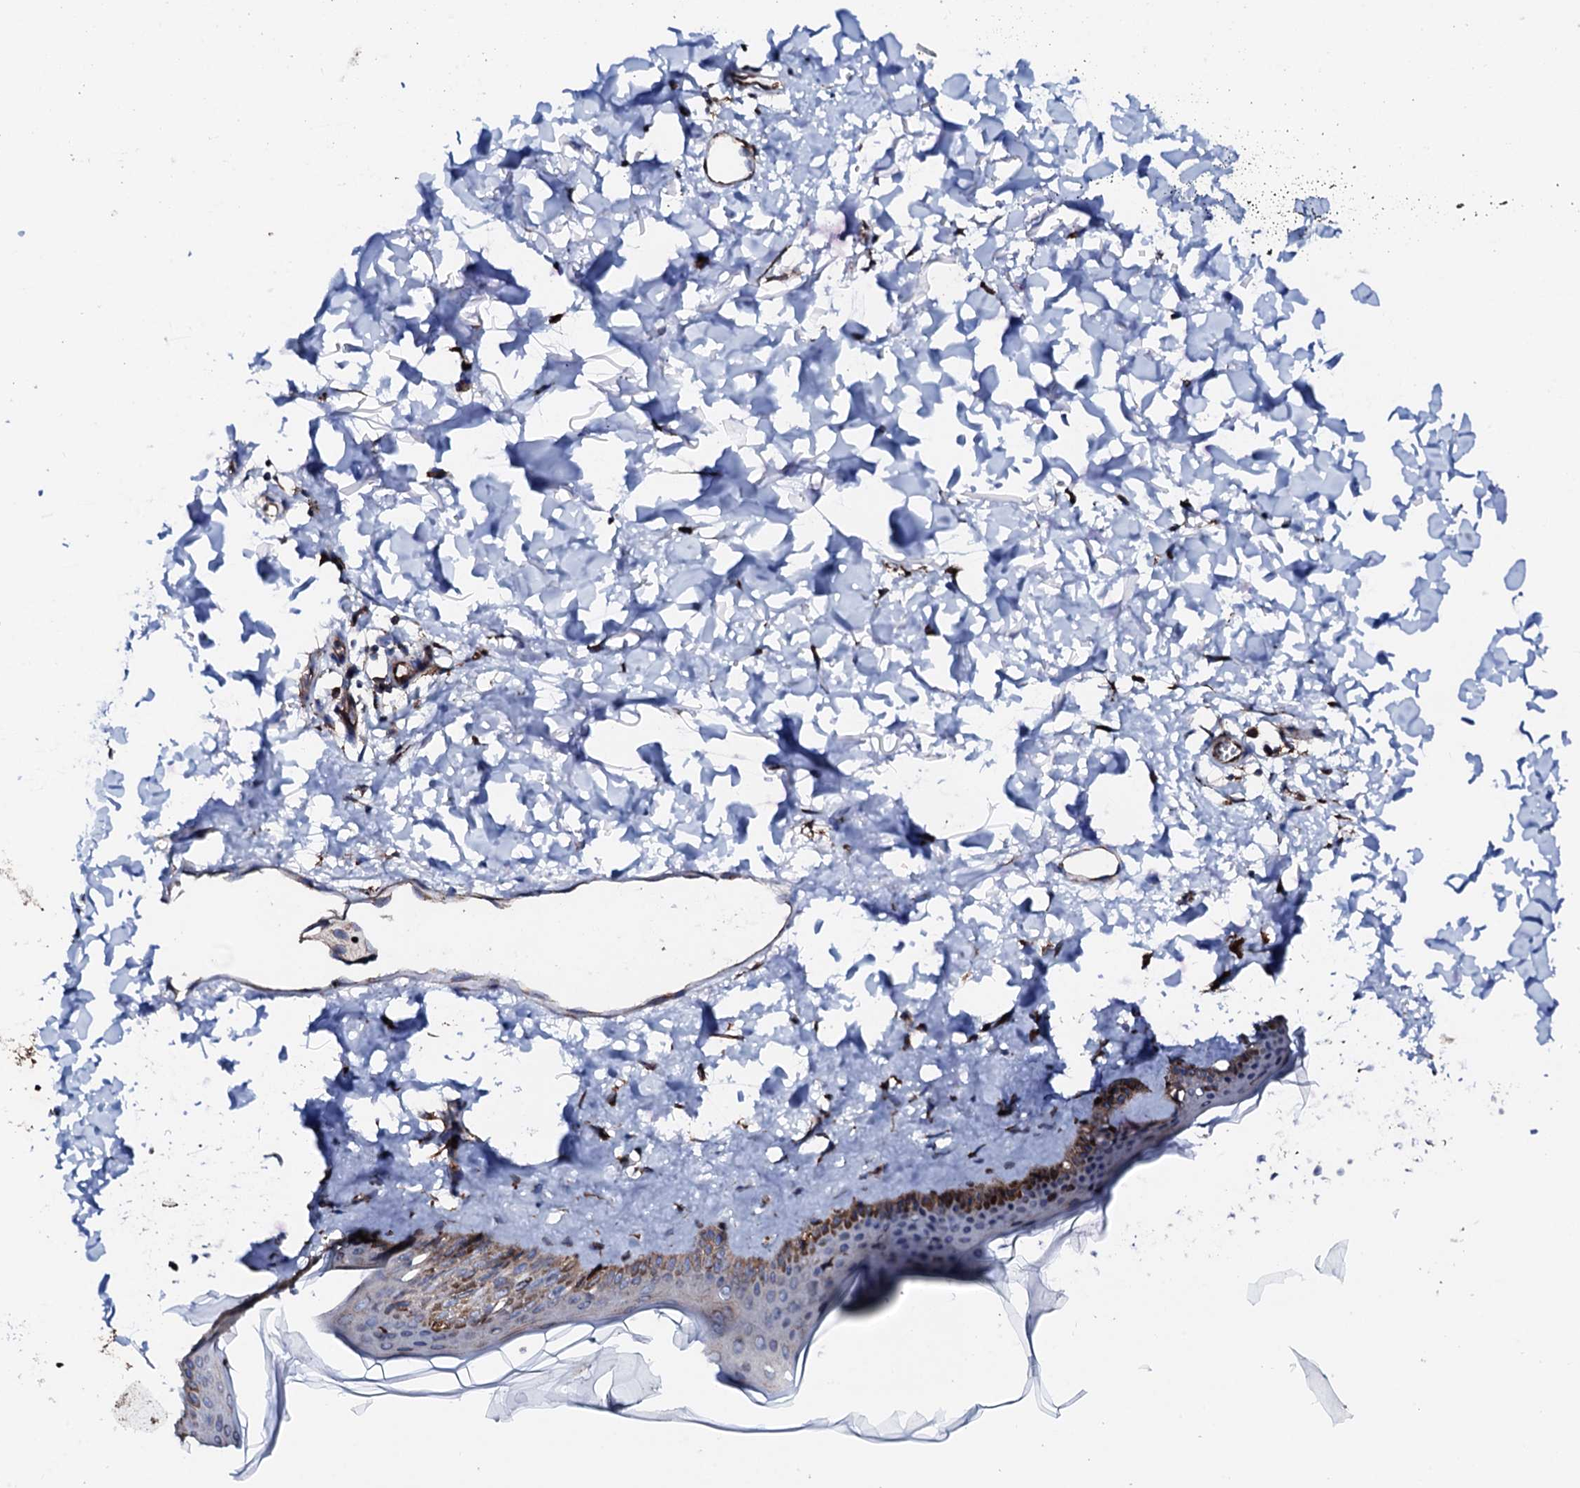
{"staining": {"intensity": "moderate", "quantity": ">75%", "location": "cytoplasmic/membranous"}, "tissue": "skin", "cell_type": "Fibroblasts", "image_type": "normal", "snomed": [{"axis": "morphology", "description": "Normal tissue, NOS"}, {"axis": "topography", "description": "Skin"}], "caption": "IHC histopathology image of unremarkable human skin stained for a protein (brown), which demonstrates medium levels of moderate cytoplasmic/membranous positivity in about >75% of fibroblasts.", "gene": "AMDHD1", "patient": {"sex": "female", "age": 58}}